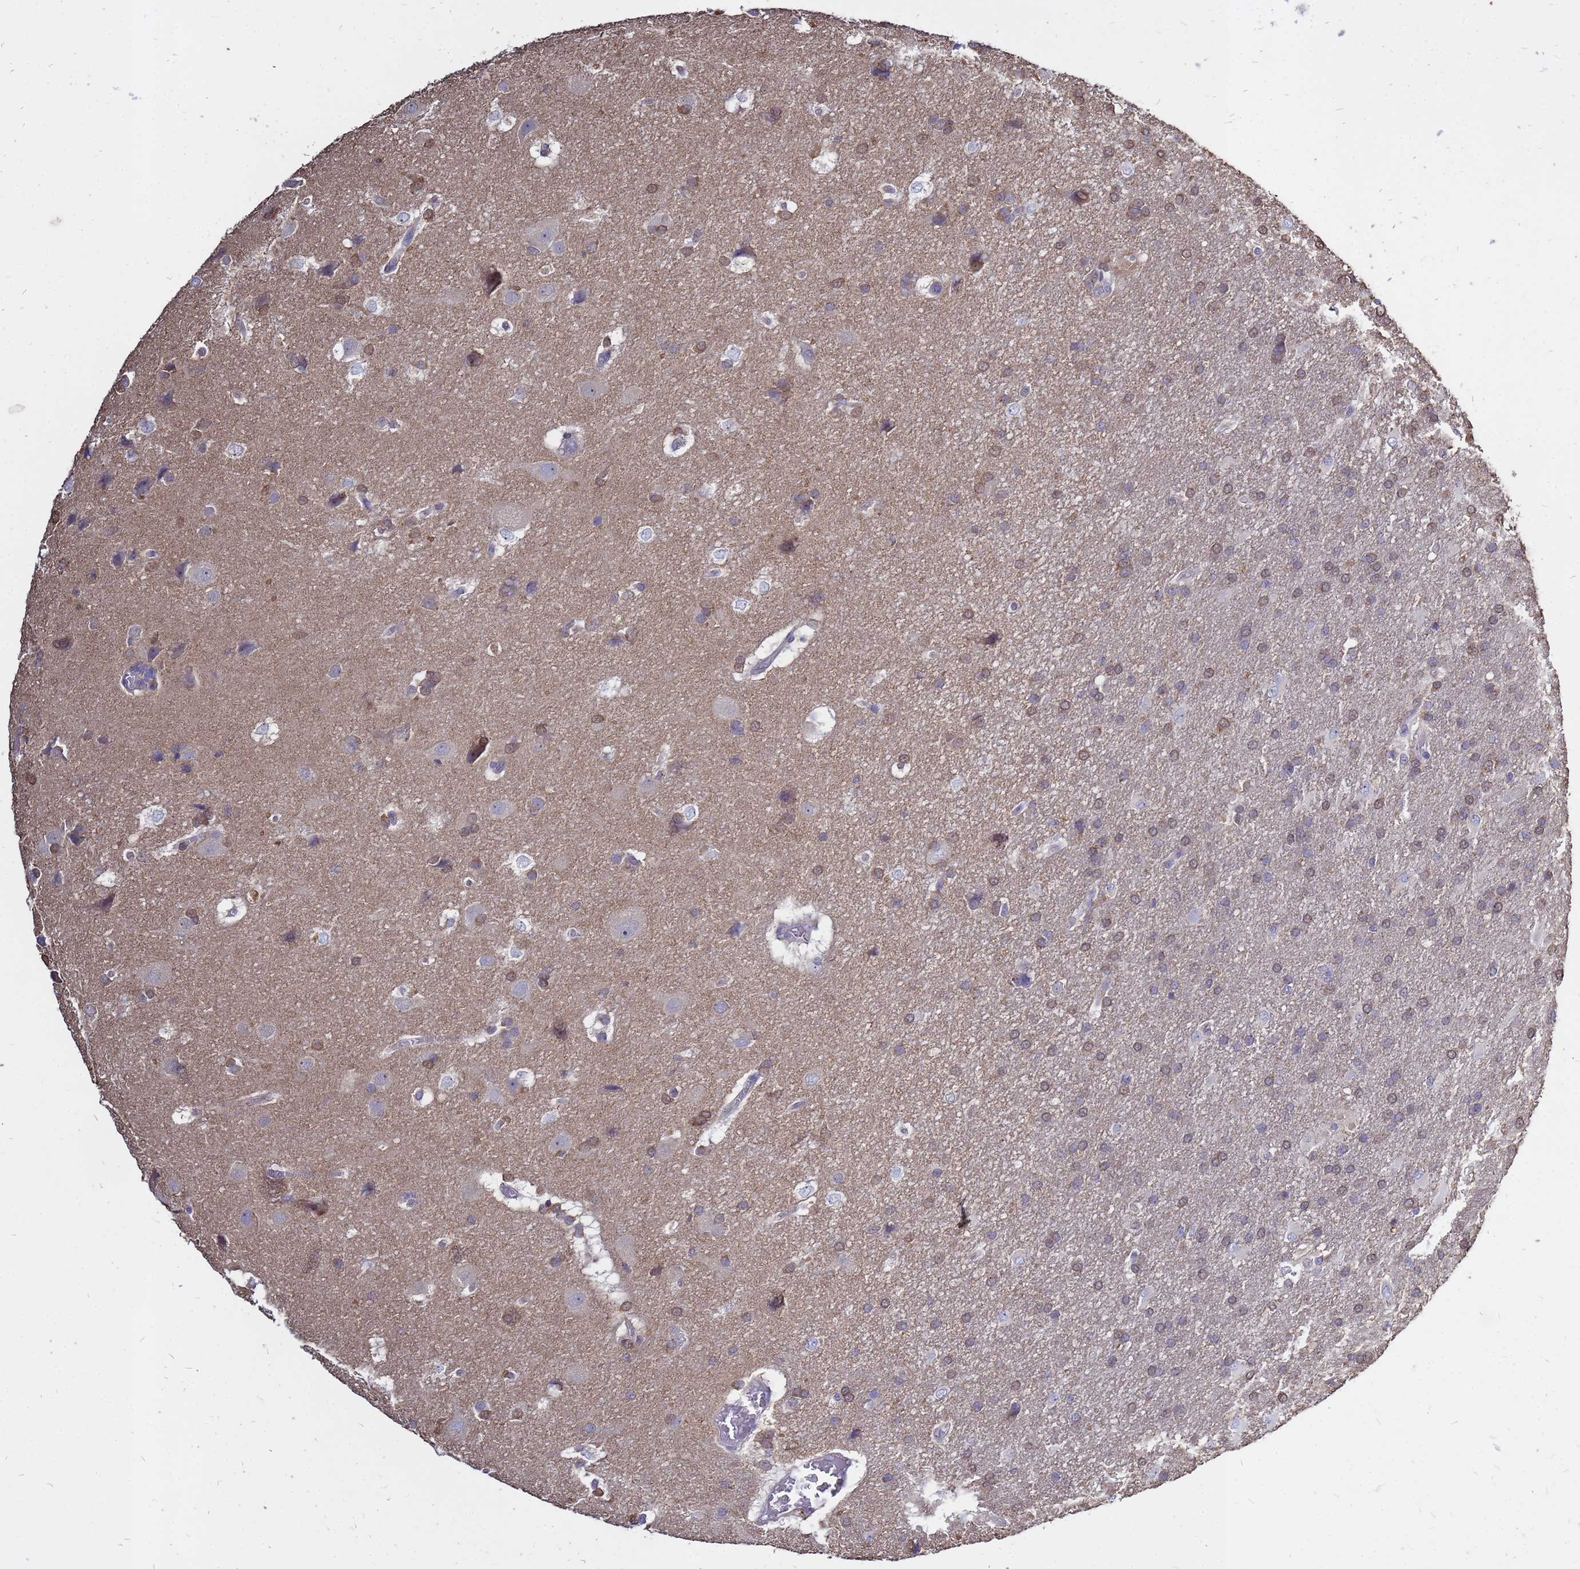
{"staining": {"intensity": "moderate", "quantity": "<25%", "location": "cytoplasmic/membranous"}, "tissue": "glioma", "cell_type": "Tumor cells", "image_type": "cancer", "snomed": [{"axis": "morphology", "description": "Glioma, malignant, Low grade"}, {"axis": "topography", "description": "Brain"}], "caption": "Human malignant glioma (low-grade) stained with a brown dye demonstrates moderate cytoplasmic/membranous positive expression in about <25% of tumor cells.", "gene": "MOB2", "patient": {"sex": "male", "age": 66}}